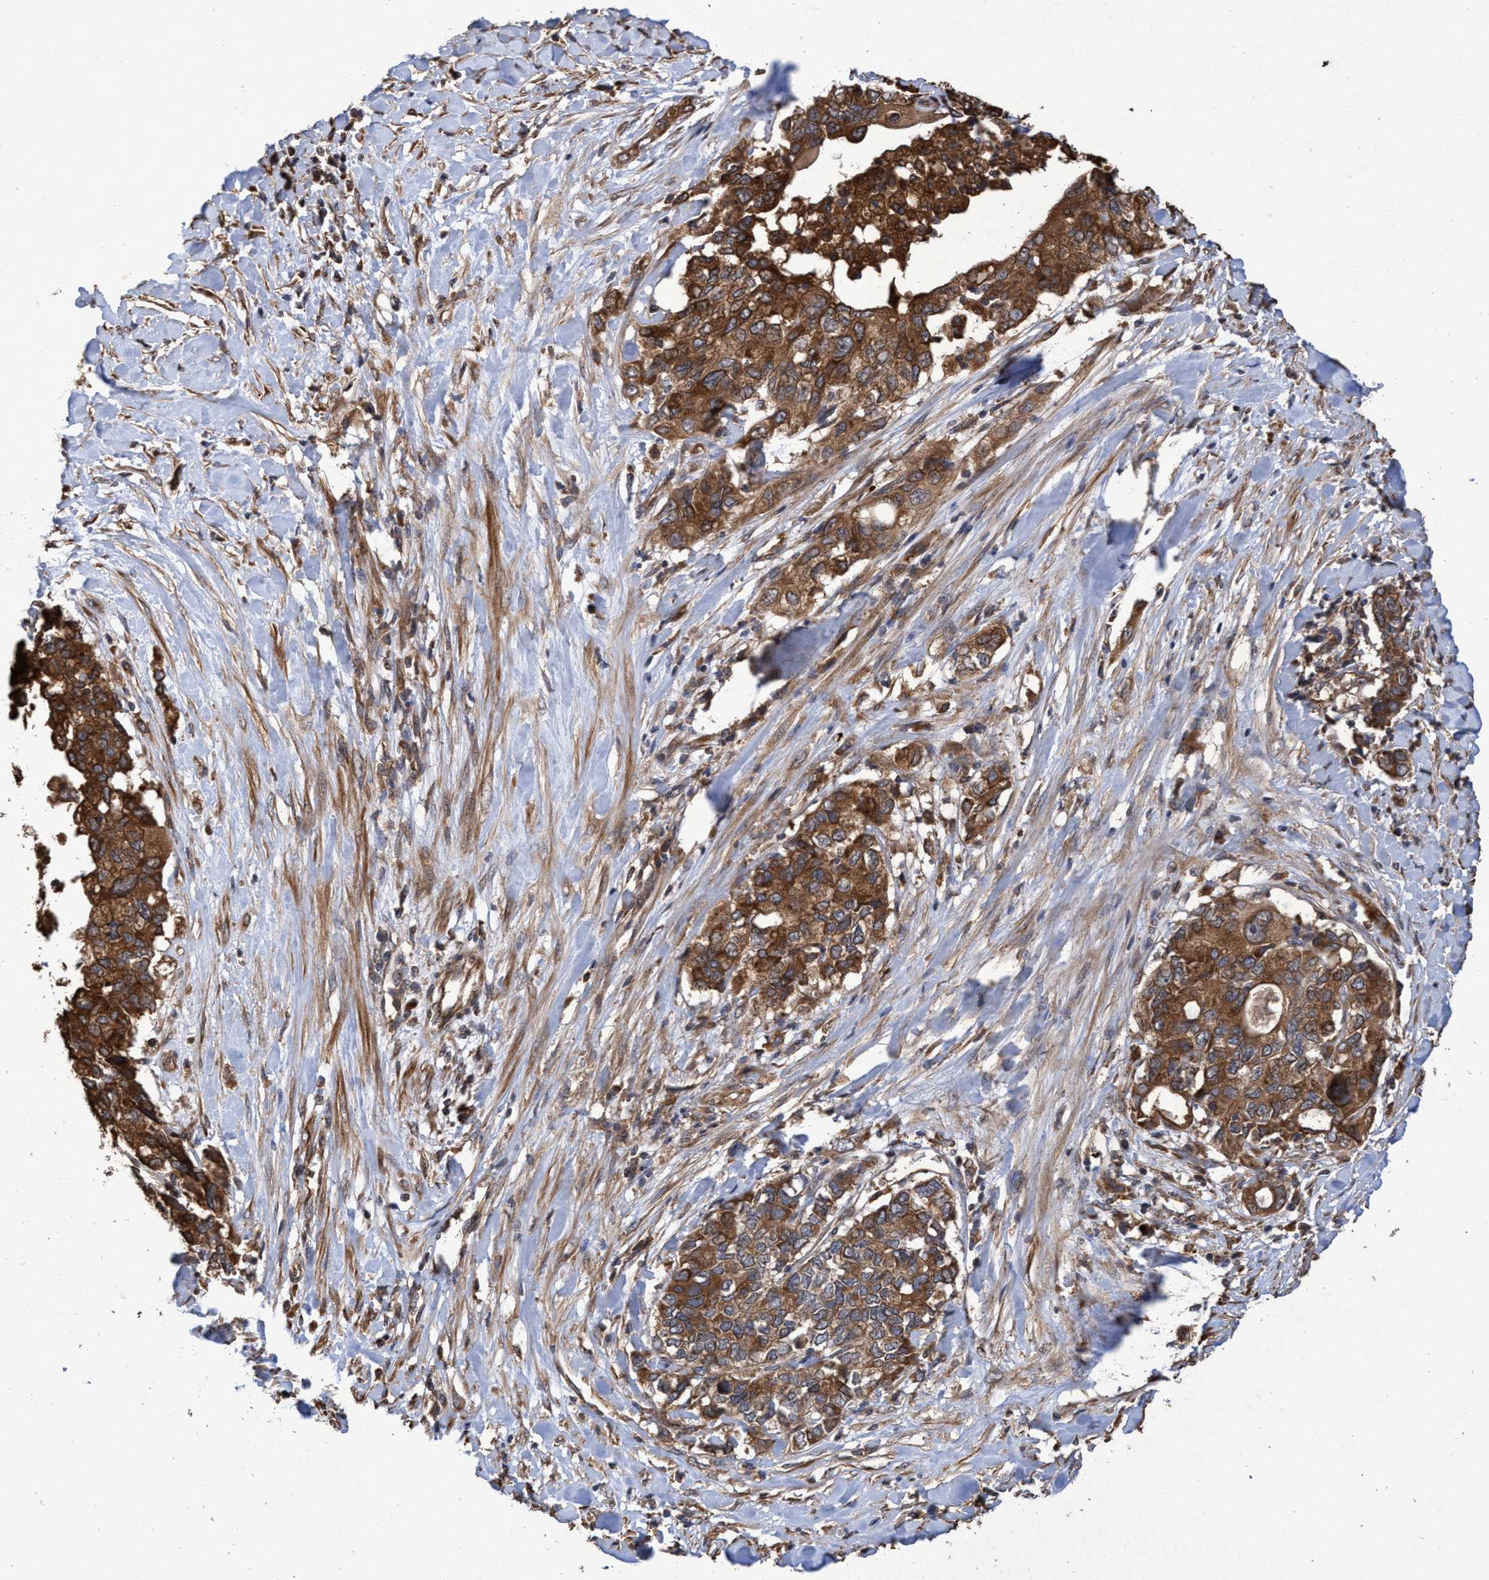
{"staining": {"intensity": "strong", "quantity": ">75%", "location": "cytoplasmic/membranous"}, "tissue": "pancreatic cancer", "cell_type": "Tumor cells", "image_type": "cancer", "snomed": [{"axis": "morphology", "description": "Adenocarcinoma, NOS"}, {"axis": "topography", "description": "Pancreas"}], "caption": "Protein expression analysis of human adenocarcinoma (pancreatic) reveals strong cytoplasmic/membranous expression in about >75% of tumor cells. (DAB (3,3'-diaminobenzidine) = brown stain, brightfield microscopy at high magnification).", "gene": "CHMP6", "patient": {"sex": "female", "age": 56}}